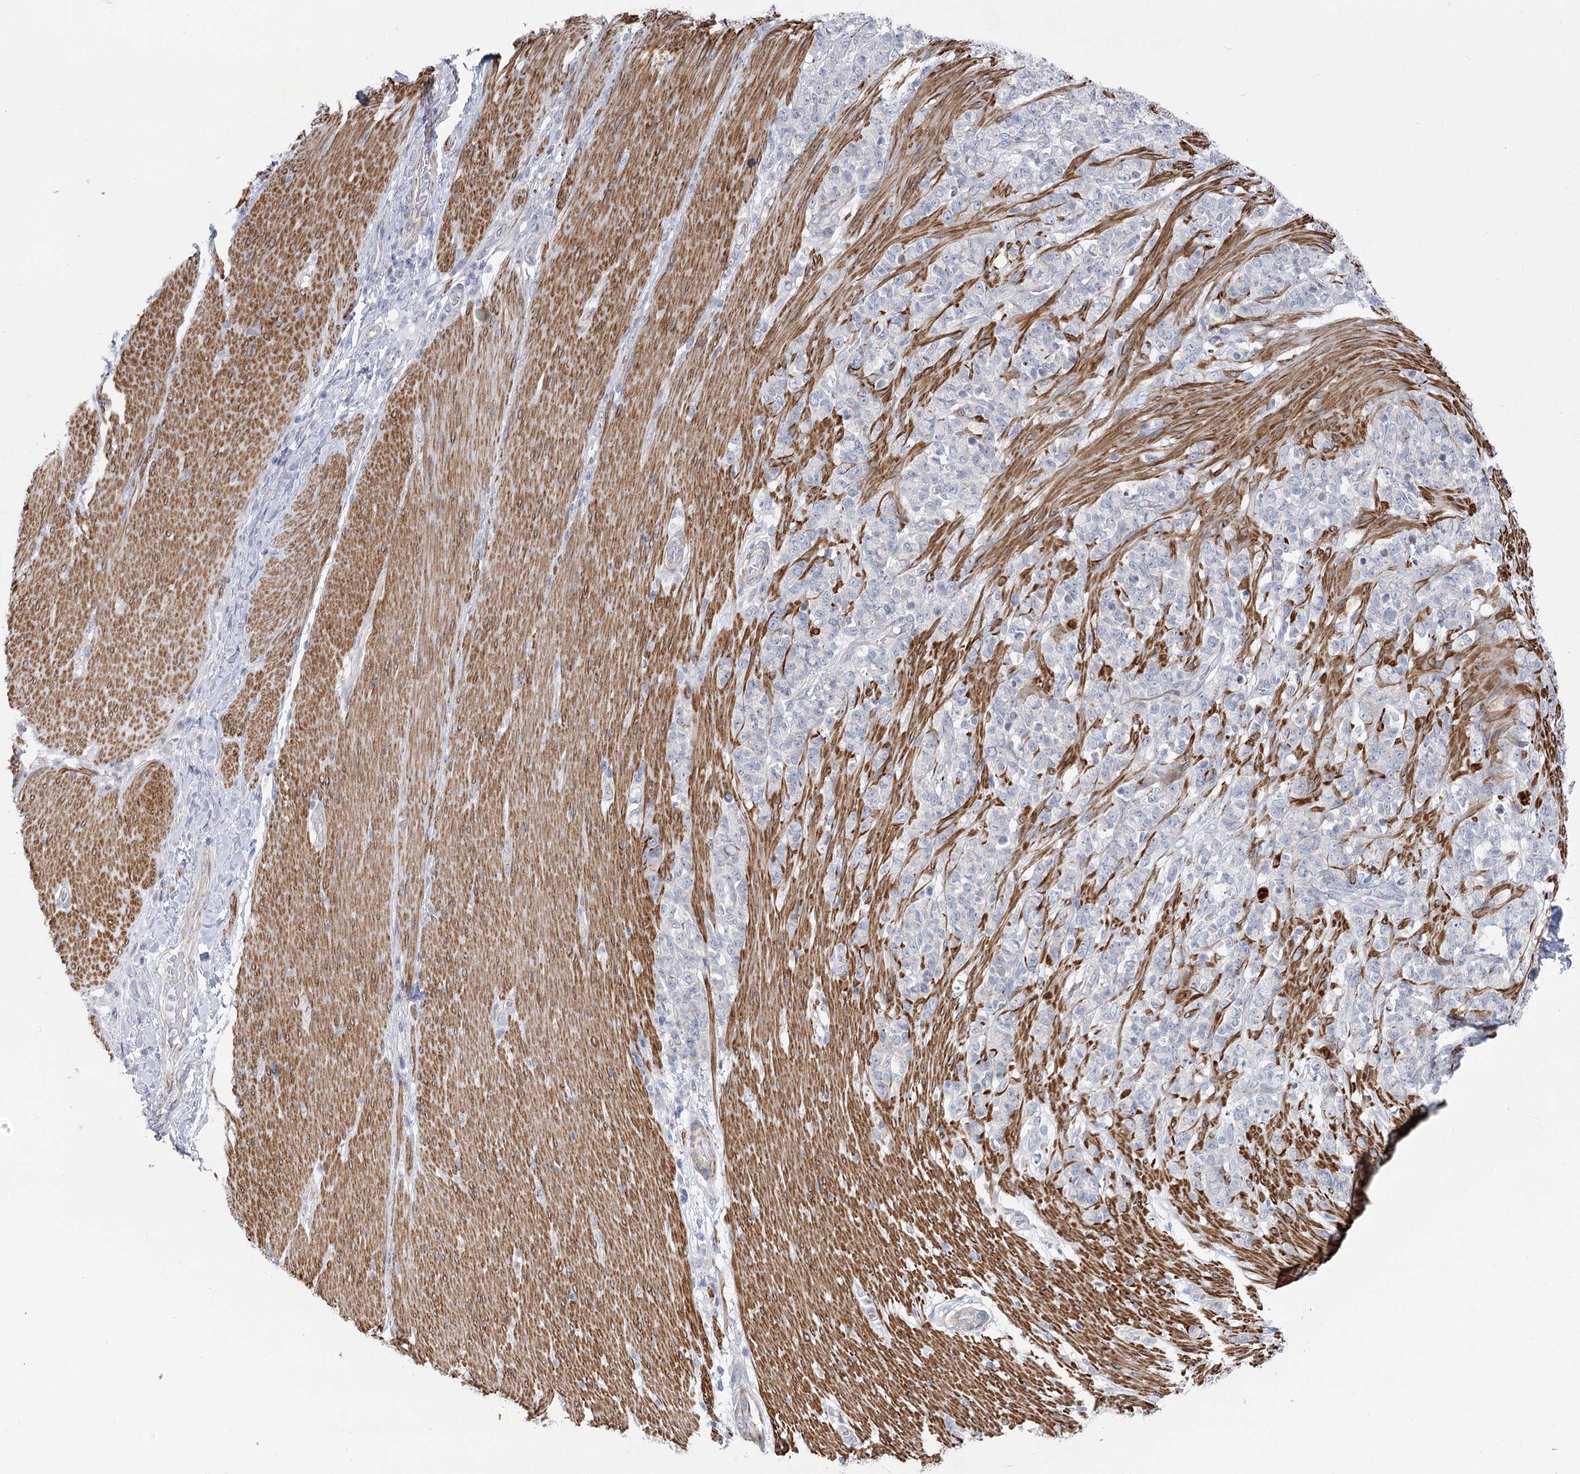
{"staining": {"intensity": "negative", "quantity": "none", "location": "none"}, "tissue": "stomach cancer", "cell_type": "Tumor cells", "image_type": "cancer", "snomed": [{"axis": "morphology", "description": "Adenocarcinoma, NOS"}, {"axis": "topography", "description": "Stomach"}], "caption": "DAB immunohistochemical staining of stomach cancer demonstrates no significant expression in tumor cells.", "gene": "ARSI", "patient": {"sex": "female", "age": 79}}